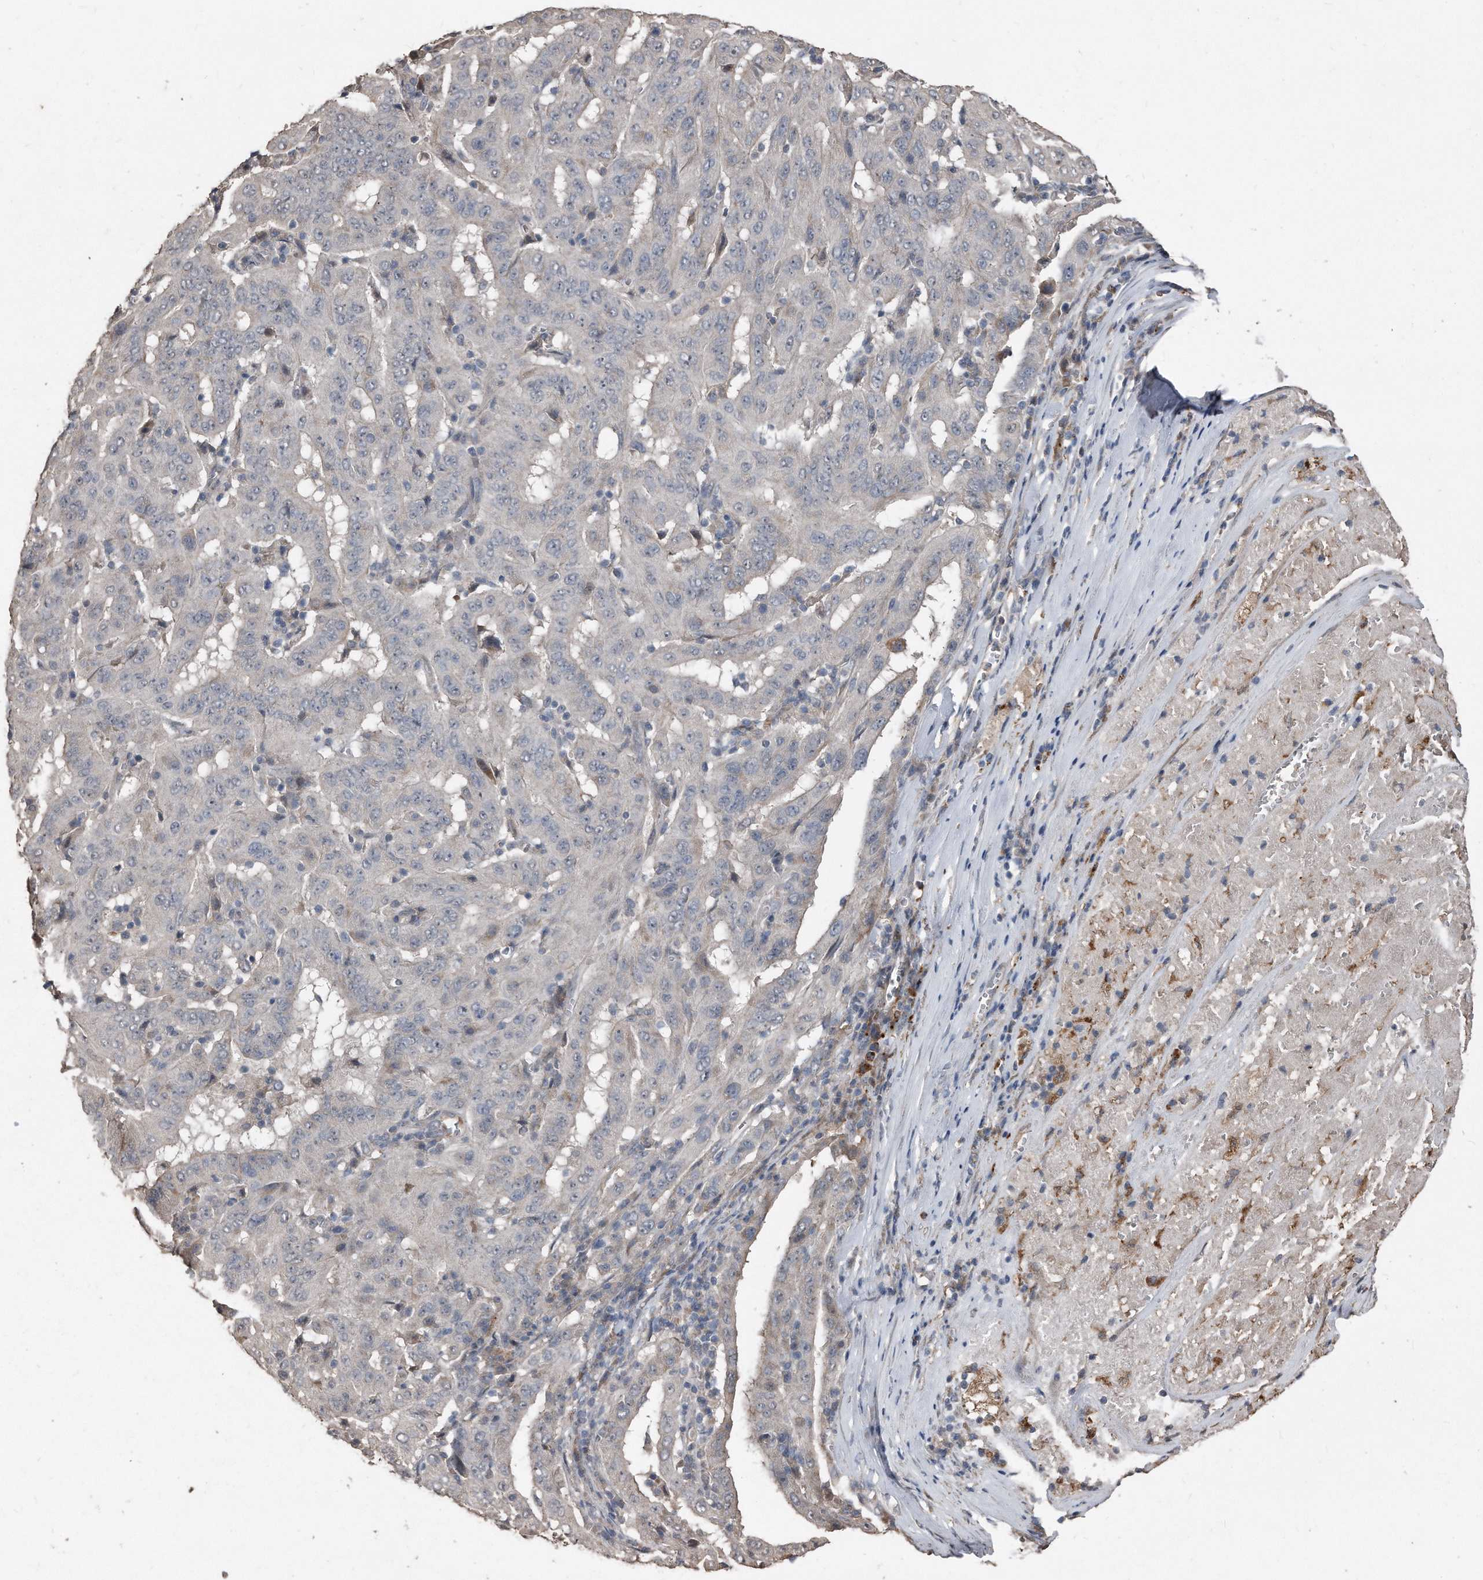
{"staining": {"intensity": "negative", "quantity": "none", "location": "none"}, "tissue": "pancreatic cancer", "cell_type": "Tumor cells", "image_type": "cancer", "snomed": [{"axis": "morphology", "description": "Adenocarcinoma, NOS"}, {"axis": "topography", "description": "Pancreas"}], "caption": "Pancreatic cancer (adenocarcinoma) stained for a protein using immunohistochemistry displays no staining tumor cells.", "gene": "ANKRD10", "patient": {"sex": "male", "age": 63}}